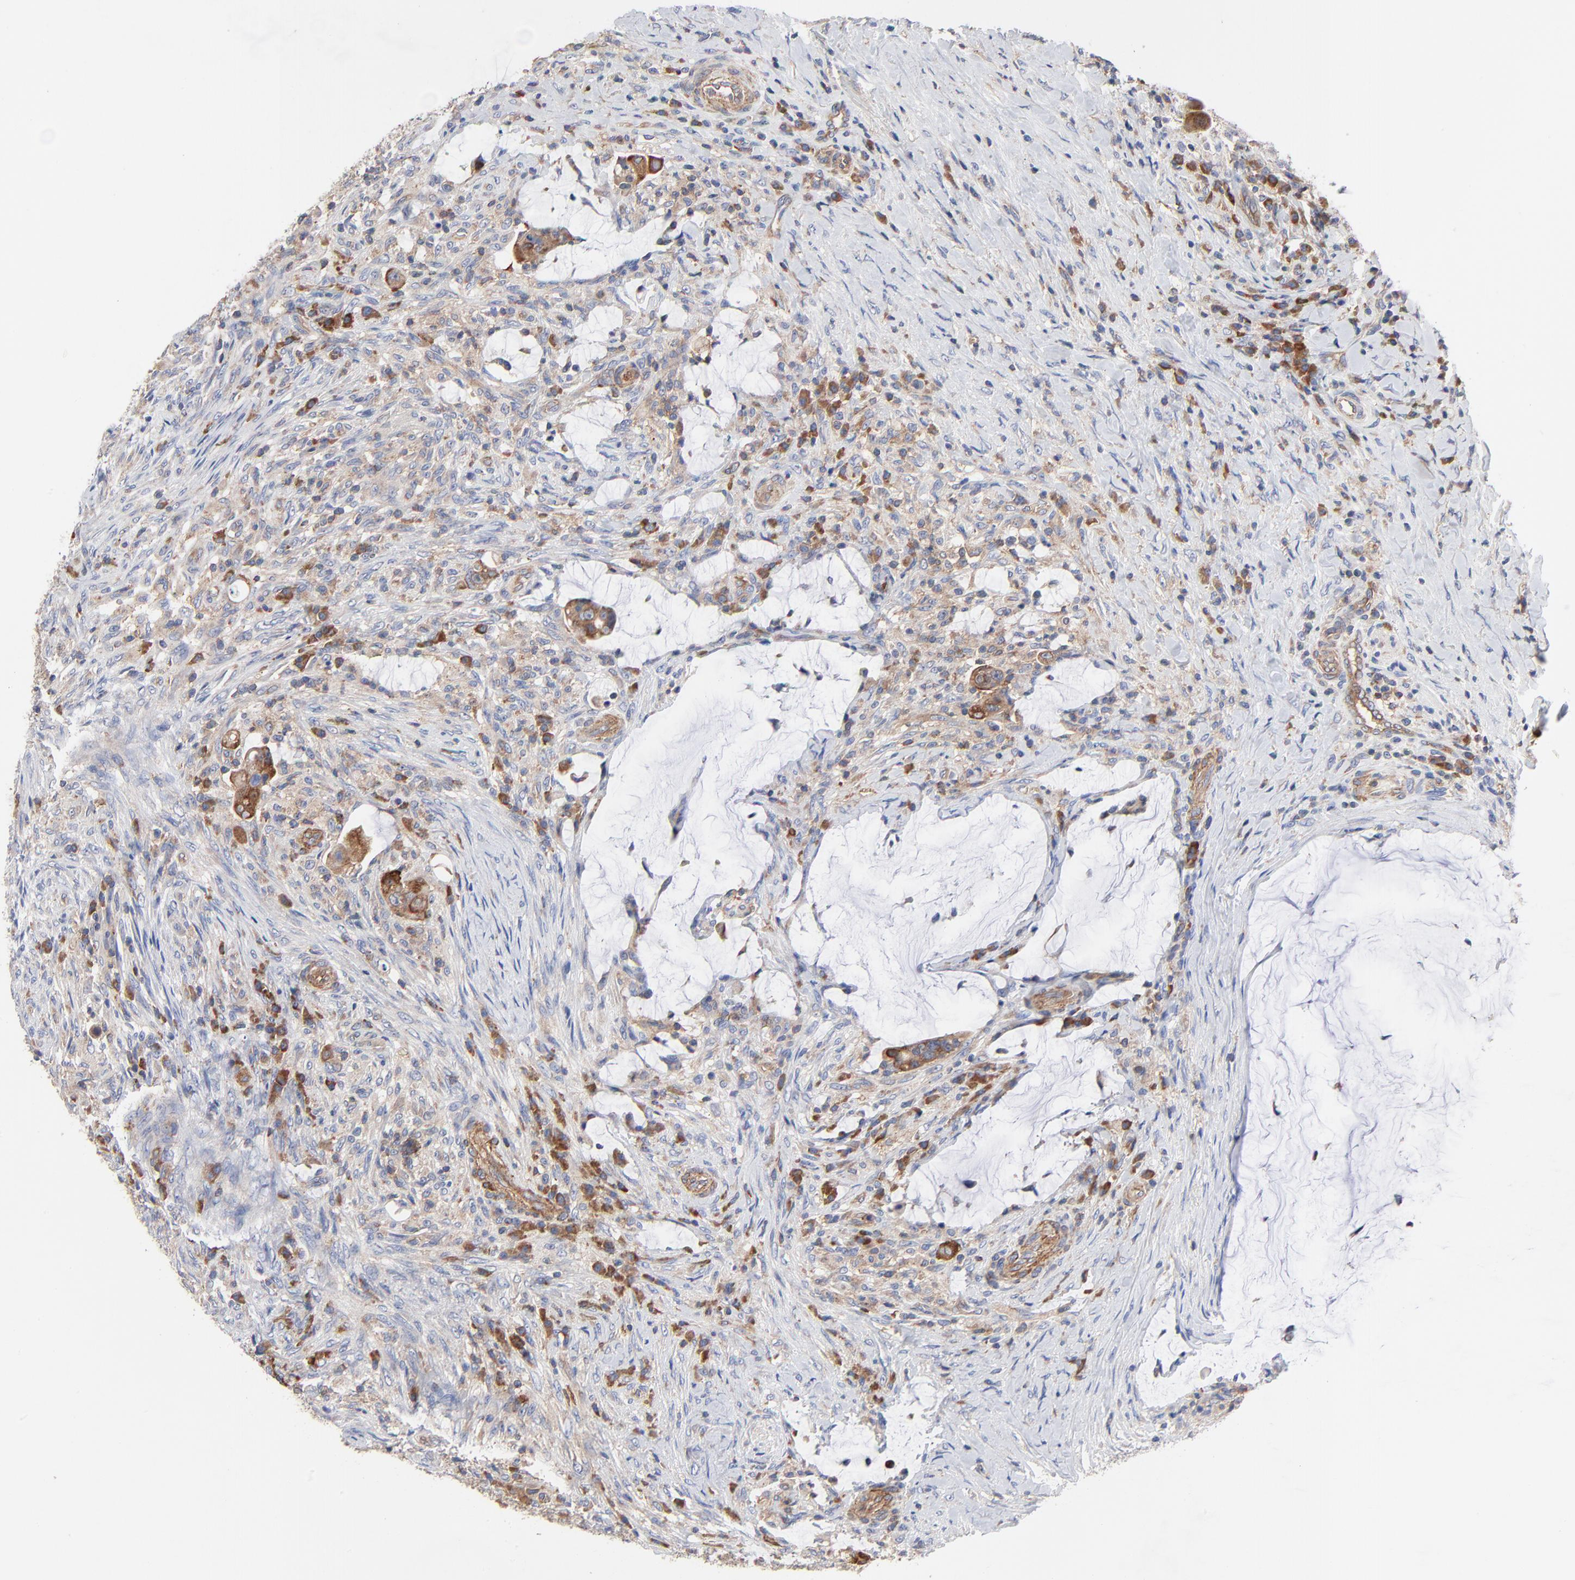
{"staining": {"intensity": "strong", "quantity": ">75%", "location": "cytoplasmic/membranous"}, "tissue": "colorectal cancer", "cell_type": "Tumor cells", "image_type": "cancer", "snomed": [{"axis": "morphology", "description": "Adenocarcinoma, NOS"}, {"axis": "topography", "description": "Rectum"}], "caption": "The photomicrograph shows staining of adenocarcinoma (colorectal), revealing strong cytoplasmic/membranous protein staining (brown color) within tumor cells.", "gene": "CD2AP", "patient": {"sex": "female", "age": 71}}